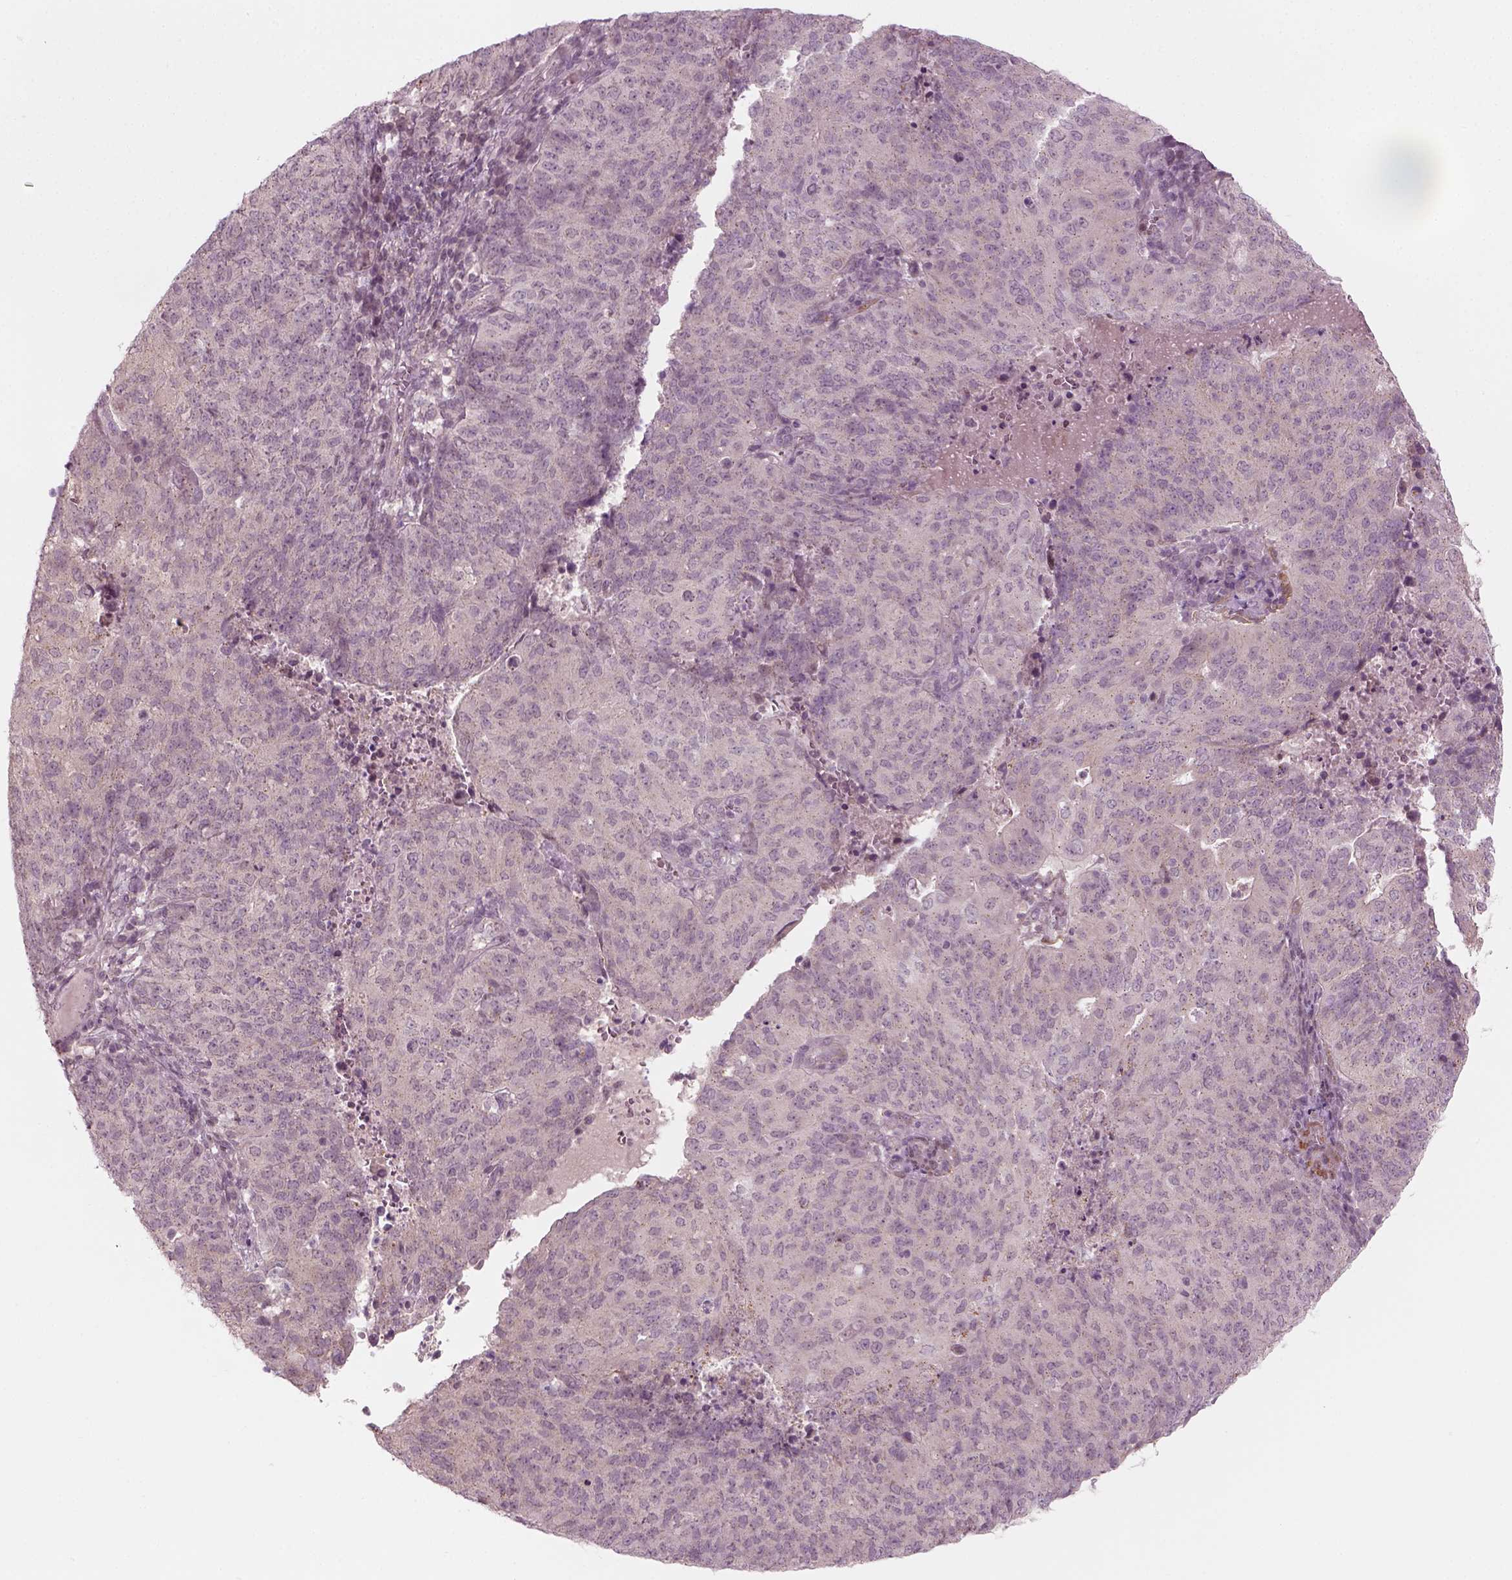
{"staining": {"intensity": "negative", "quantity": "none", "location": "none"}, "tissue": "endometrial cancer", "cell_type": "Tumor cells", "image_type": "cancer", "snomed": [{"axis": "morphology", "description": "Adenocarcinoma, NOS"}, {"axis": "topography", "description": "Endometrium"}], "caption": "The immunohistochemistry photomicrograph has no significant positivity in tumor cells of endometrial adenocarcinoma tissue. (Immunohistochemistry (ihc), brightfield microscopy, high magnification).", "gene": "MLIP", "patient": {"sex": "female", "age": 82}}